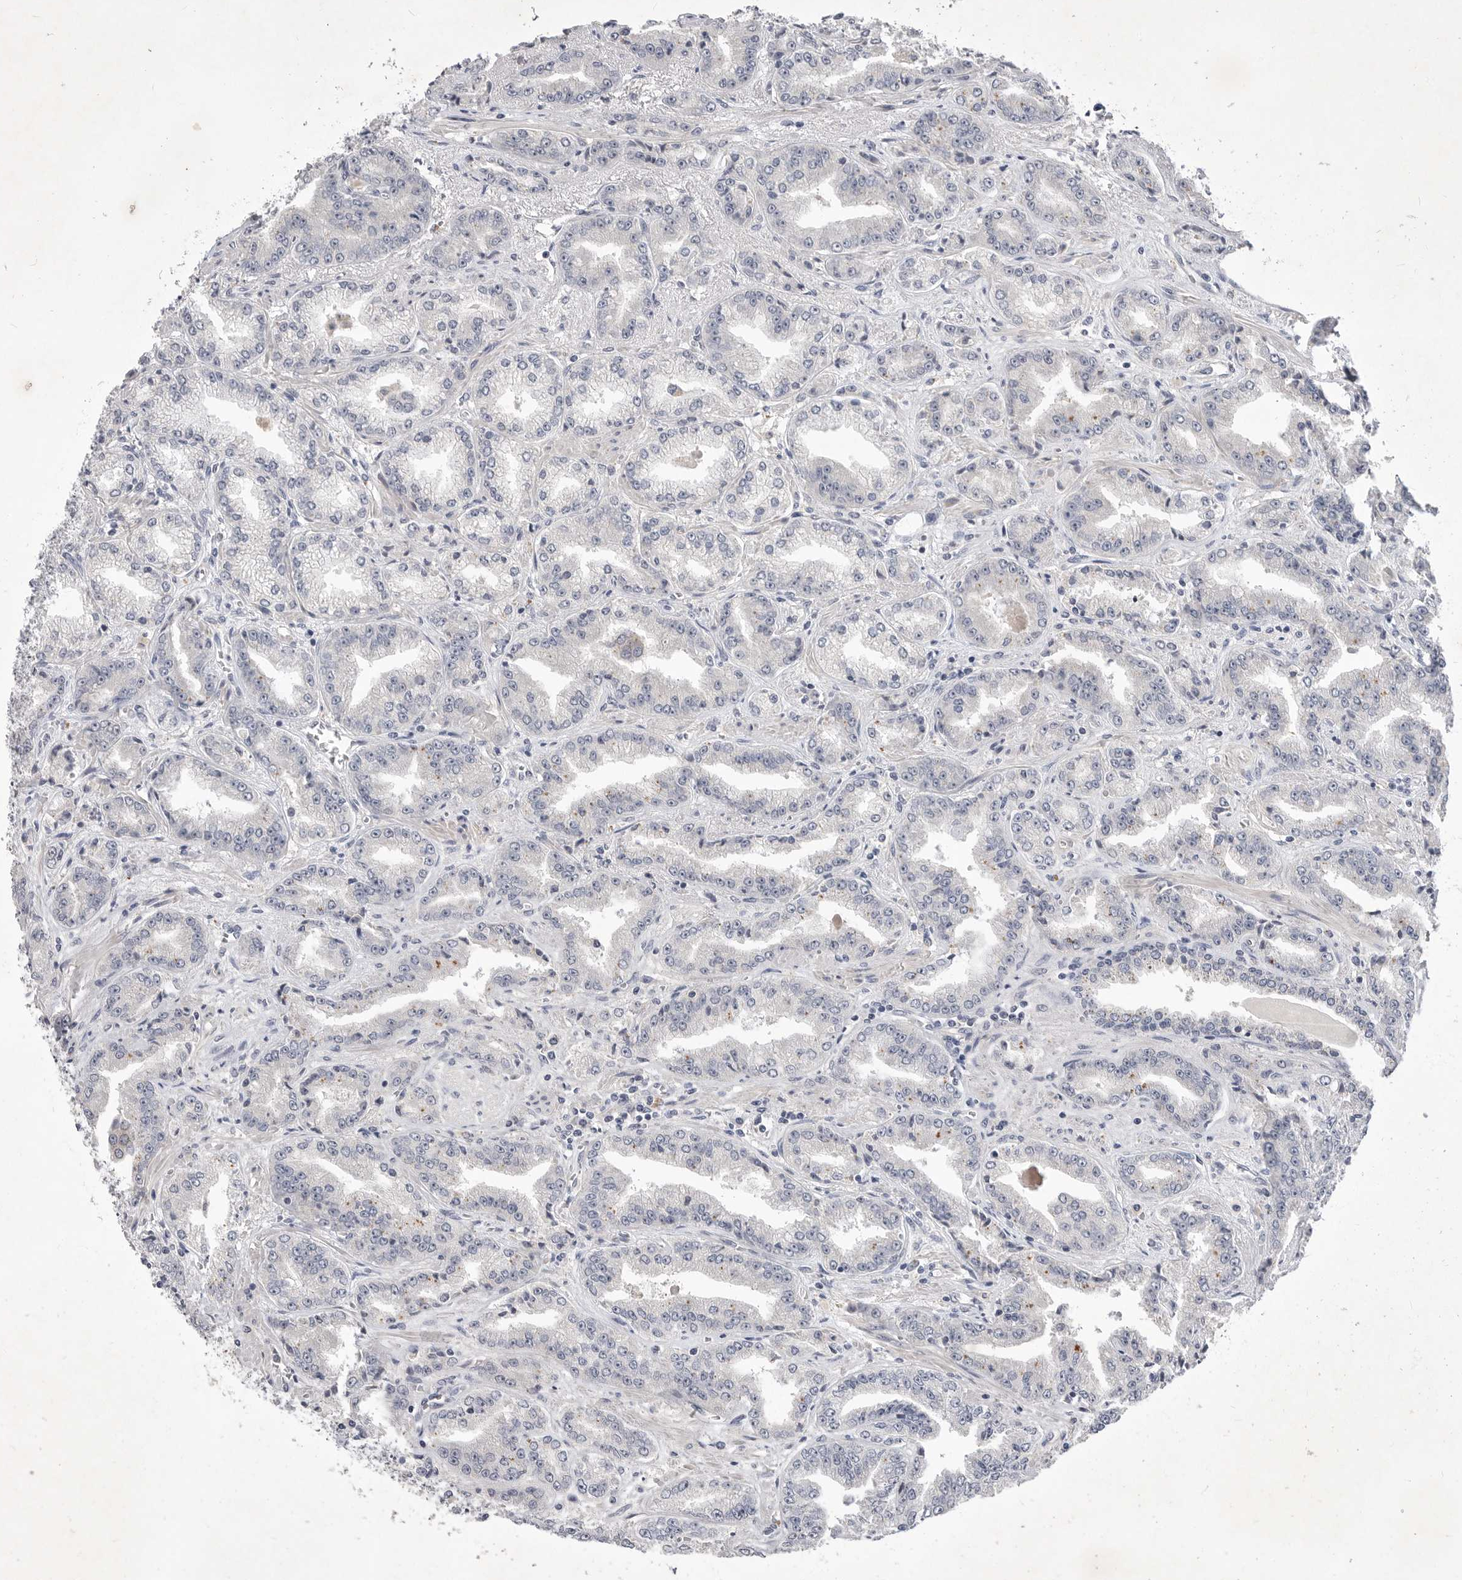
{"staining": {"intensity": "negative", "quantity": "none", "location": "none"}, "tissue": "prostate cancer", "cell_type": "Tumor cells", "image_type": "cancer", "snomed": [{"axis": "morphology", "description": "Adenocarcinoma, High grade"}, {"axis": "topography", "description": "Prostate"}], "caption": "Tumor cells are negative for brown protein staining in adenocarcinoma (high-grade) (prostate).", "gene": "ITGAD", "patient": {"sex": "male", "age": 71}}